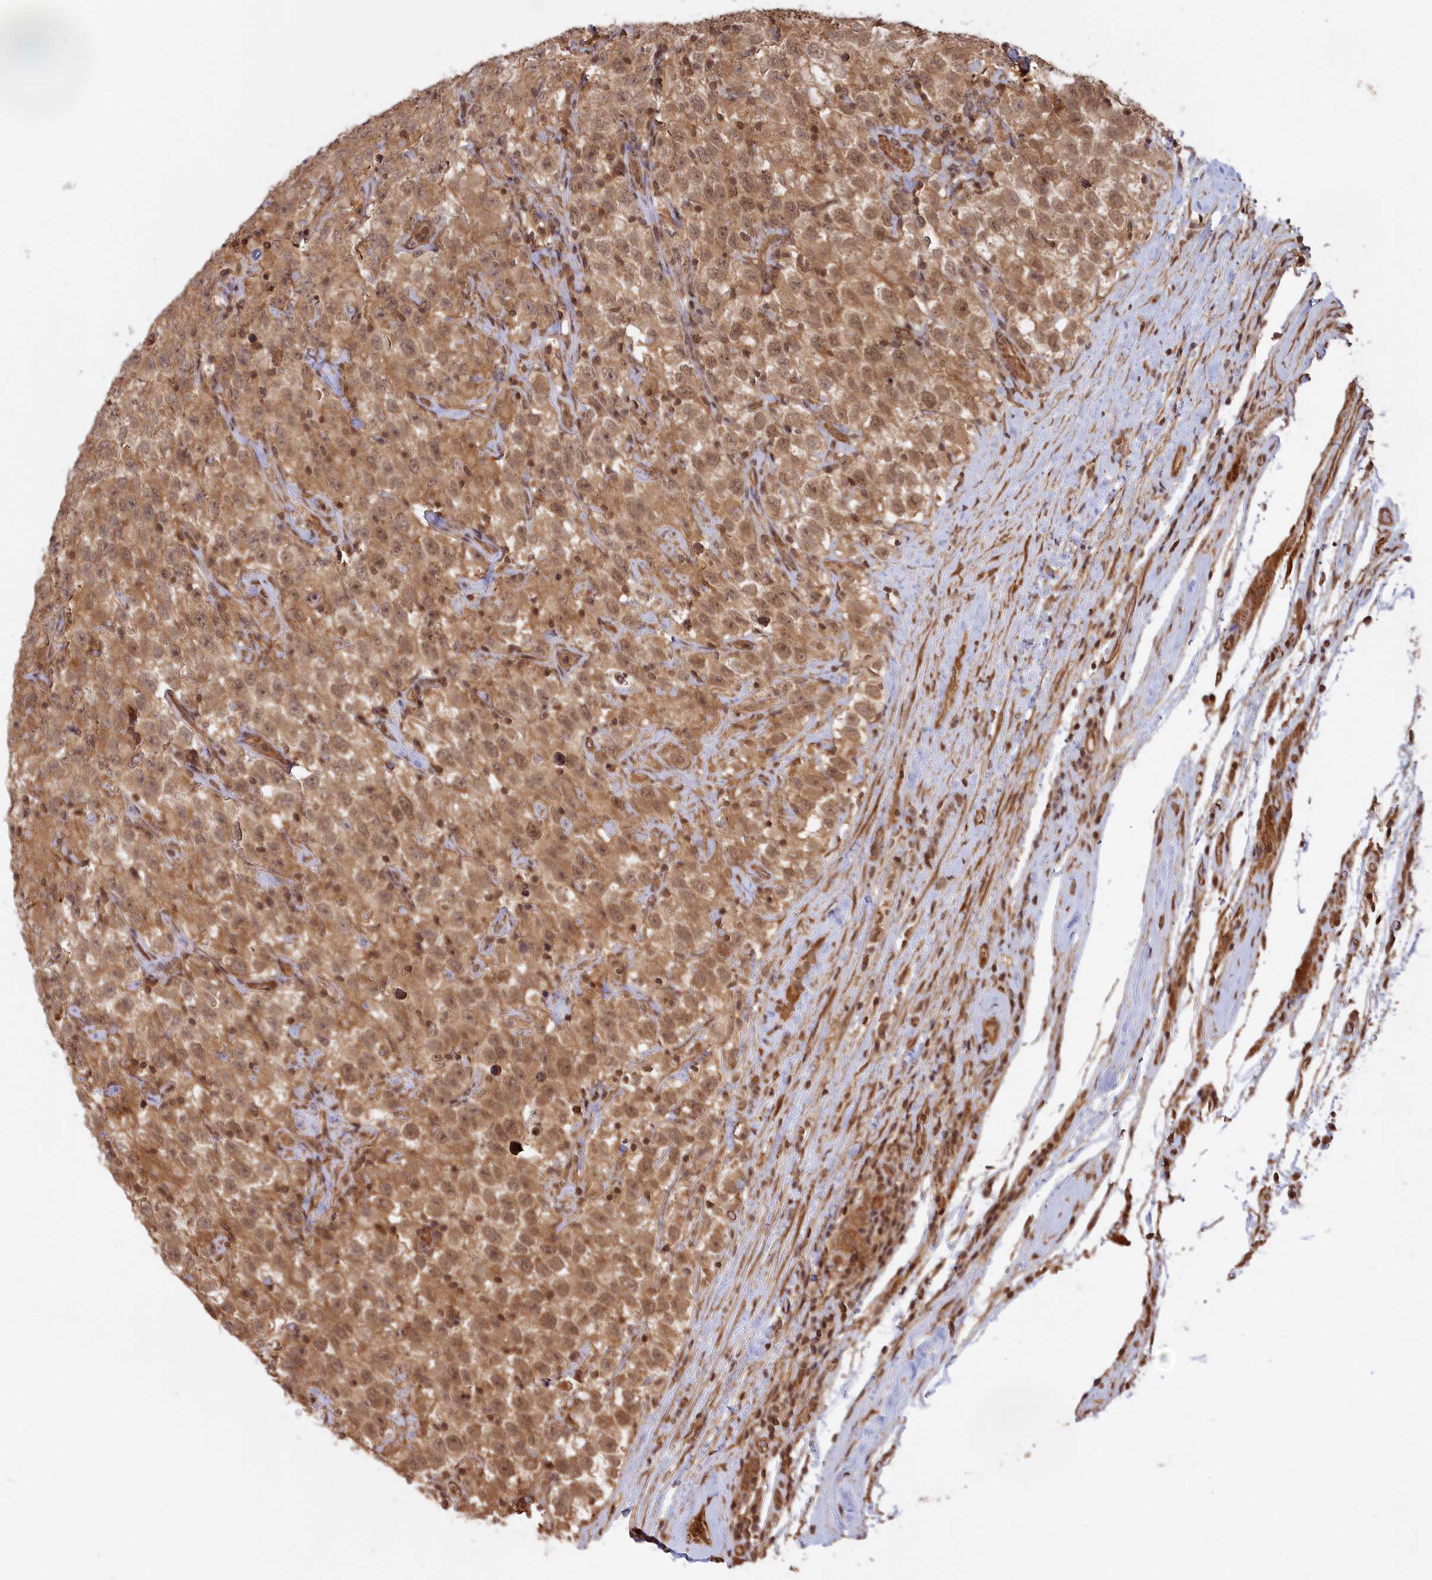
{"staining": {"intensity": "moderate", "quantity": ">75%", "location": "cytoplasmic/membranous,nuclear"}, "tissue": "testis cancer", "cell_type": "Tumor cells", "image_type": "cancer", "snomed": [{"axis": "morphology", "description": "Seminoma, NOS"}, {"axis": "topography", "description": "Testis"}], "caption": "This image reveals seminoma (testis) stained with immunohistochemistry to label a protein in brown. The cytoplasmic/membranous and nuclear of tumor cells show moderate positivity for the protein. Nuclei are counter-stained blue.", "gene": "CCDC174", "patient": {"sex": "male", "age": 41}}